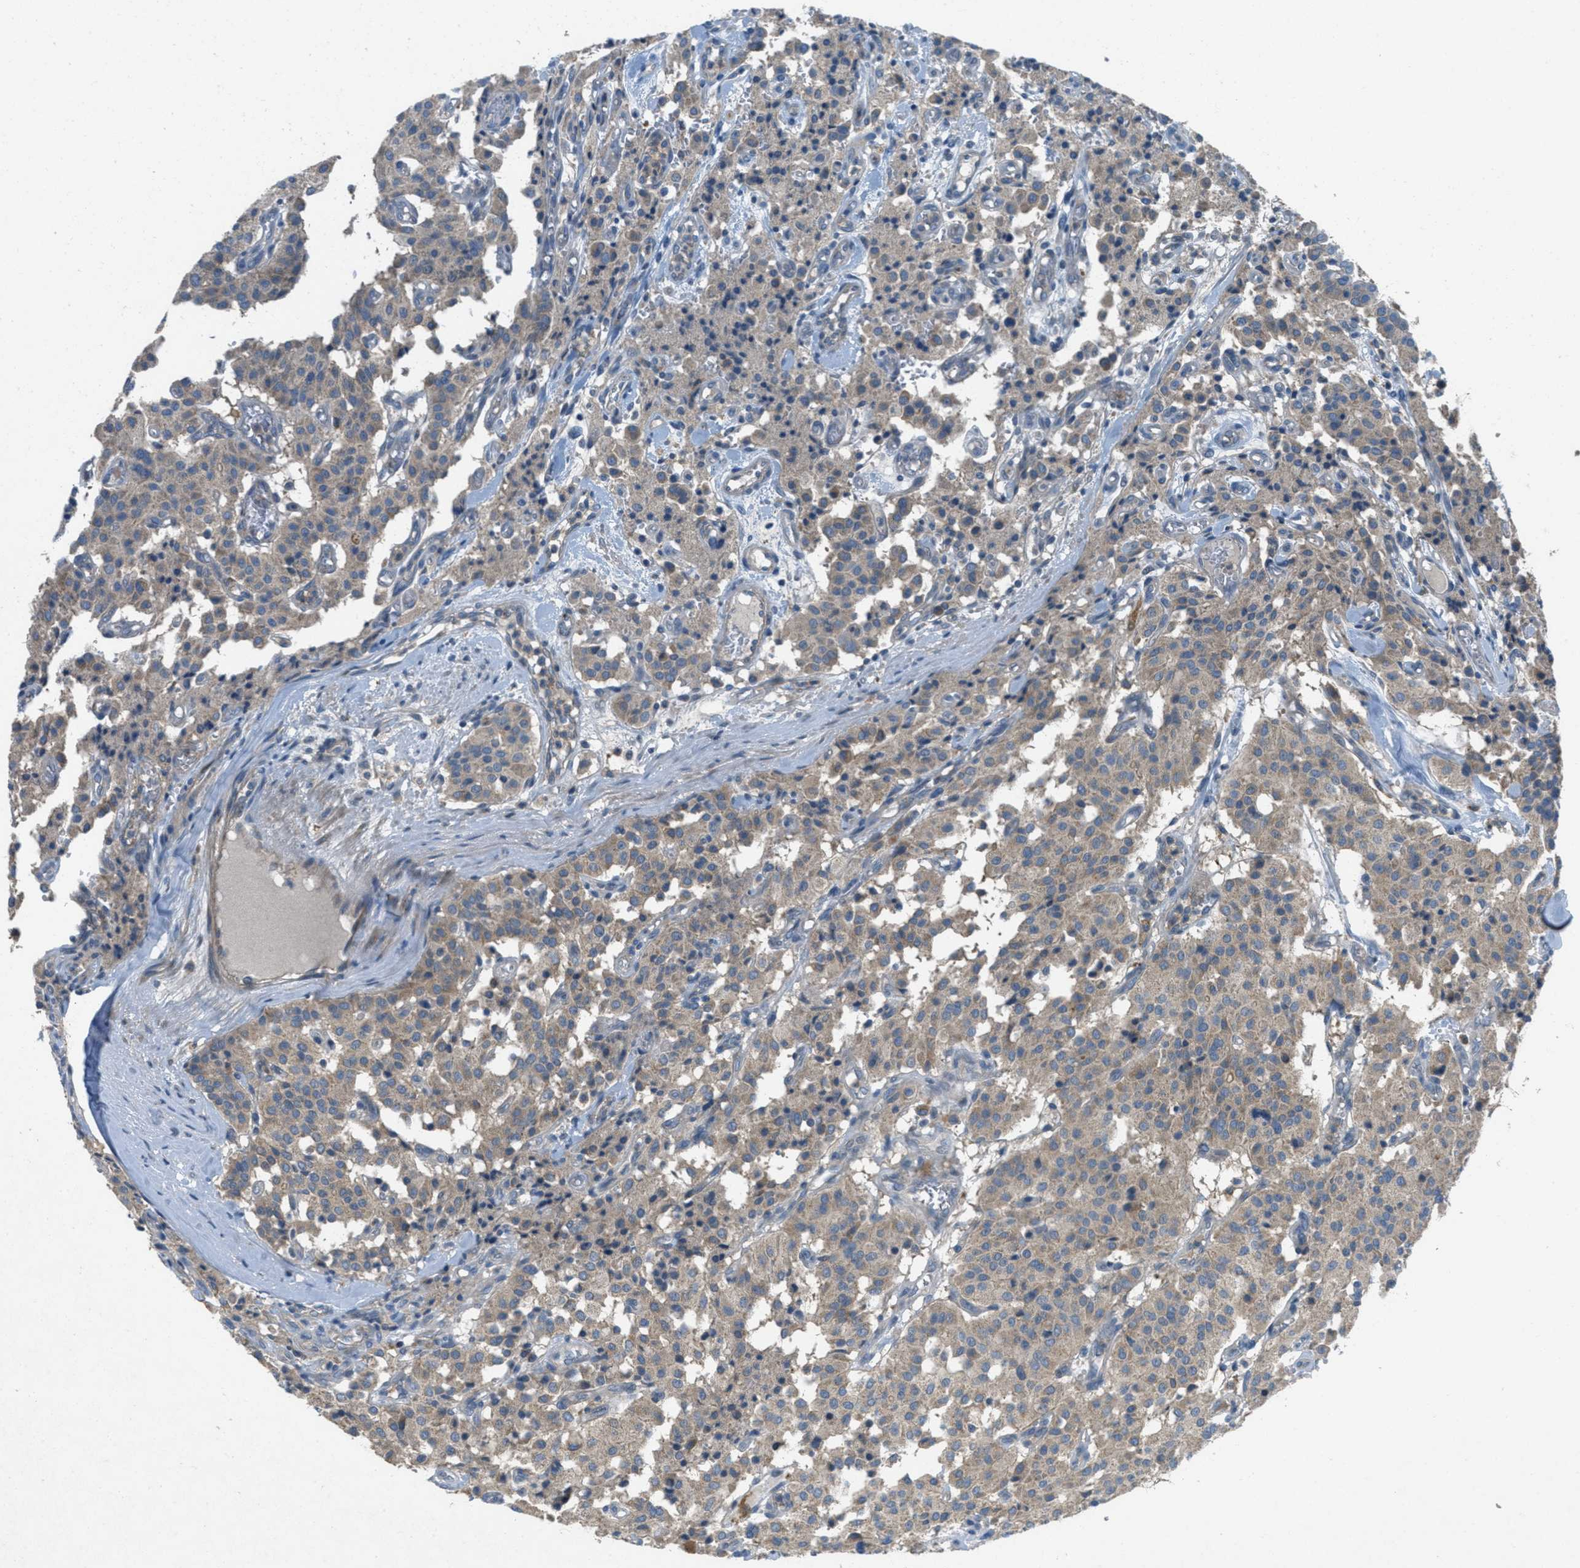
{"staining": {"intensity": "weak", "quantity": ">75%", "location": "cytoplasmic/membranous"}, "tissue": "carcinoid", "cell_type": "Tumor cells", "image_type": "cancer", "snomed": [{"axis": "morphology", "description": "Carcinoid, malignant, NOS"}, {"axis": "topography", "description": "Lung"}], "caption": "DAB immunohistochemical staining of human carcinoid exhibits weak cytoplasmic/membranous protein expression in about >75% of tumor cells.", "gene": "ADCY6", "patient": {"sex": "male", "age": 30}}